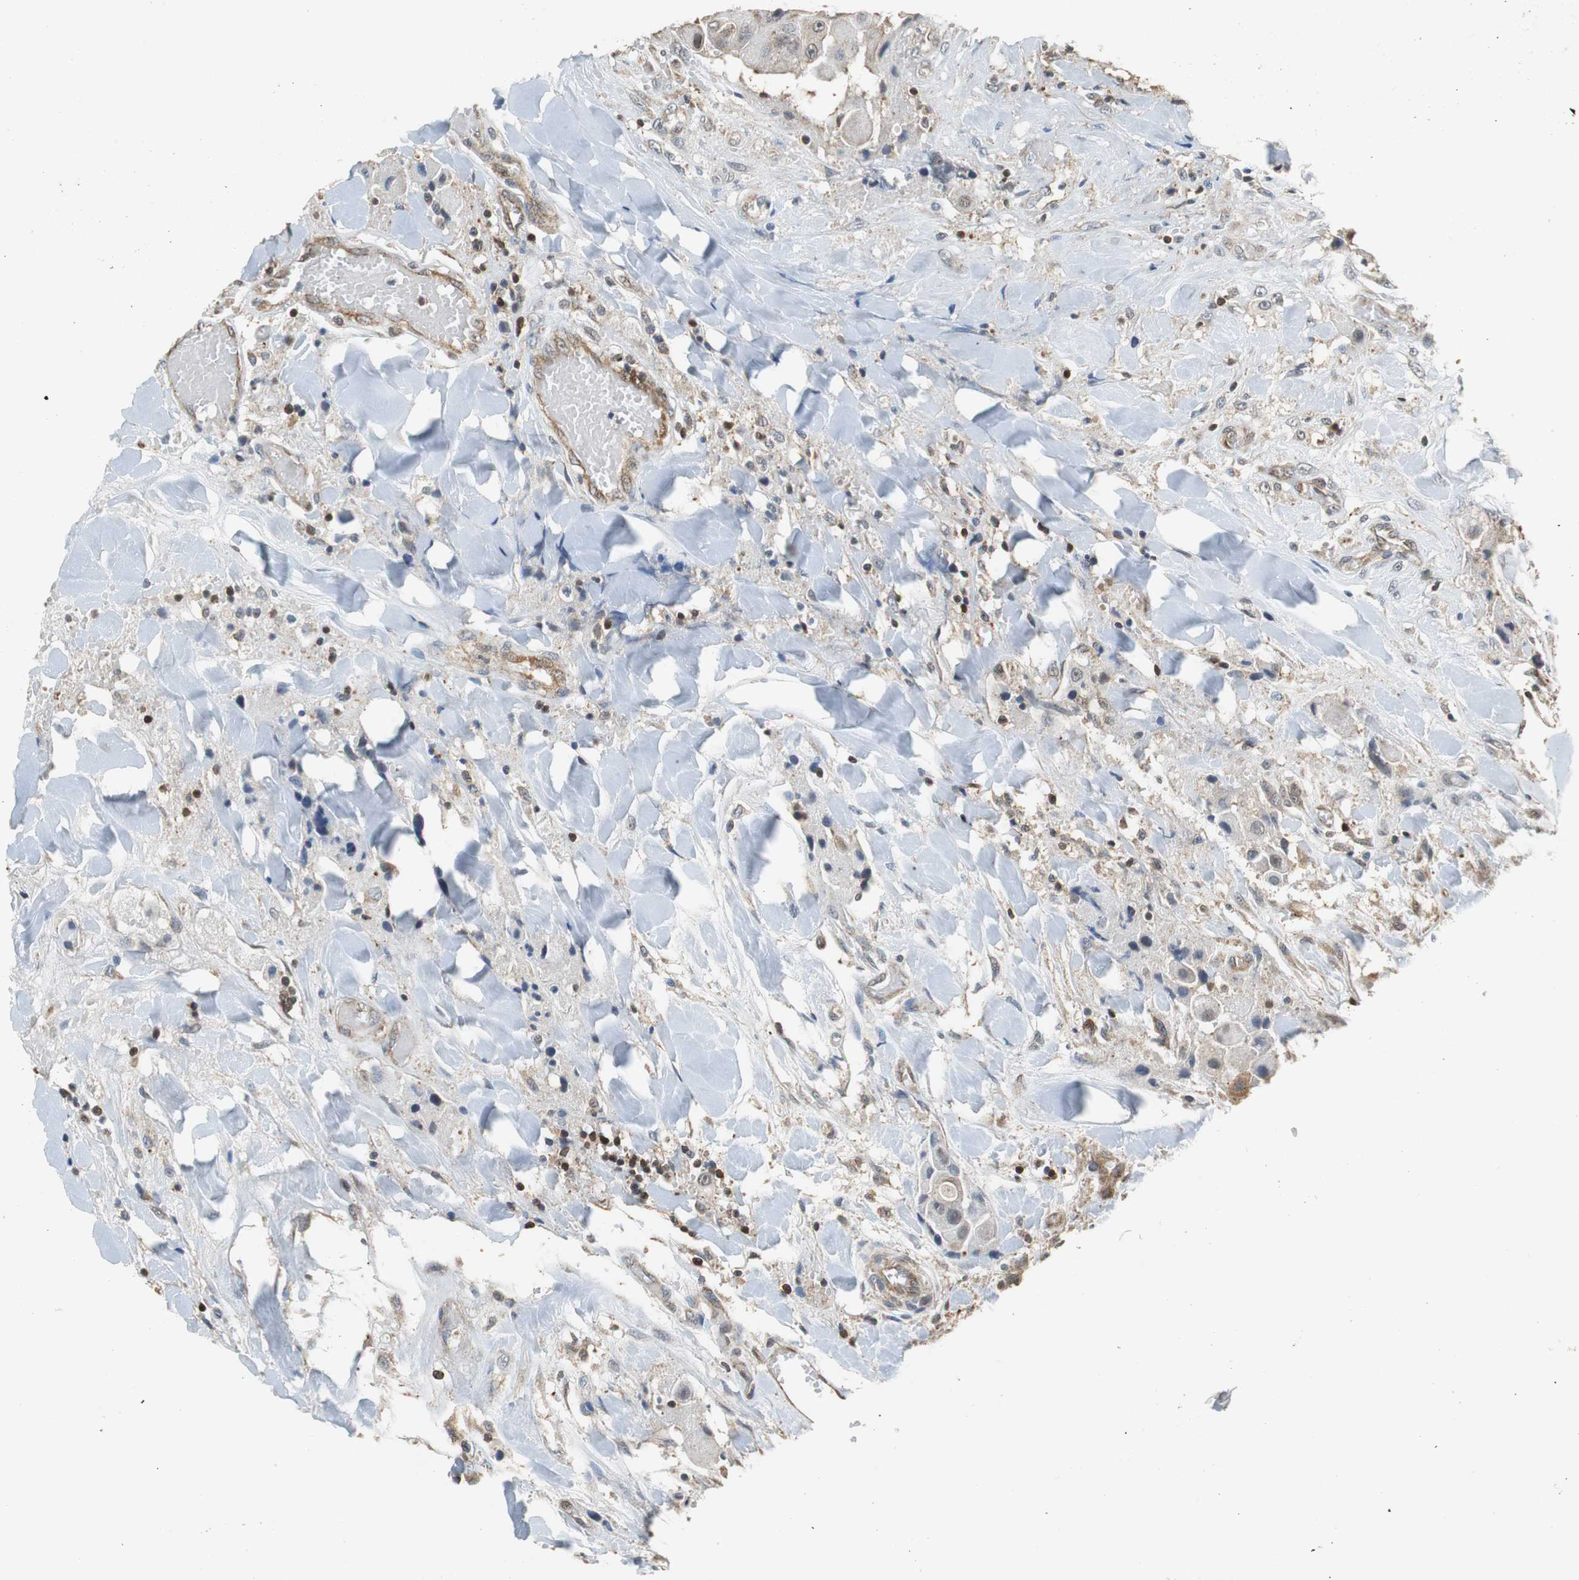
{"staining": {"intensity": "weak", "quantity": "25%-75%", "location": "cytoplasmic/membranous"}, "tissue": "head and neck cancer", "cell_type": "Tumor cells", "image_type": "cancer", "snomed": [{"axis": "morphology", "description": "Normal tissue, NOS"}, {"axis": "morphology", "description": "Adenocarcinoma, NOS"}, {"axis": "topography", "description": "Salivary gland"}, {"axis": "topography", "description": "Head-Neck"}], "caption": "Adenocarcinoma (head and neck) tissue reveals weak cytoplasmic/membranous expression in approximately 25%-75% of tumor cells (DAB (3,3'-diaminobenzidine) IHC with brightfield microscopy, high magnification).", "gene": "GSDMD", "patient": {"sex": "male", "age": 80}}